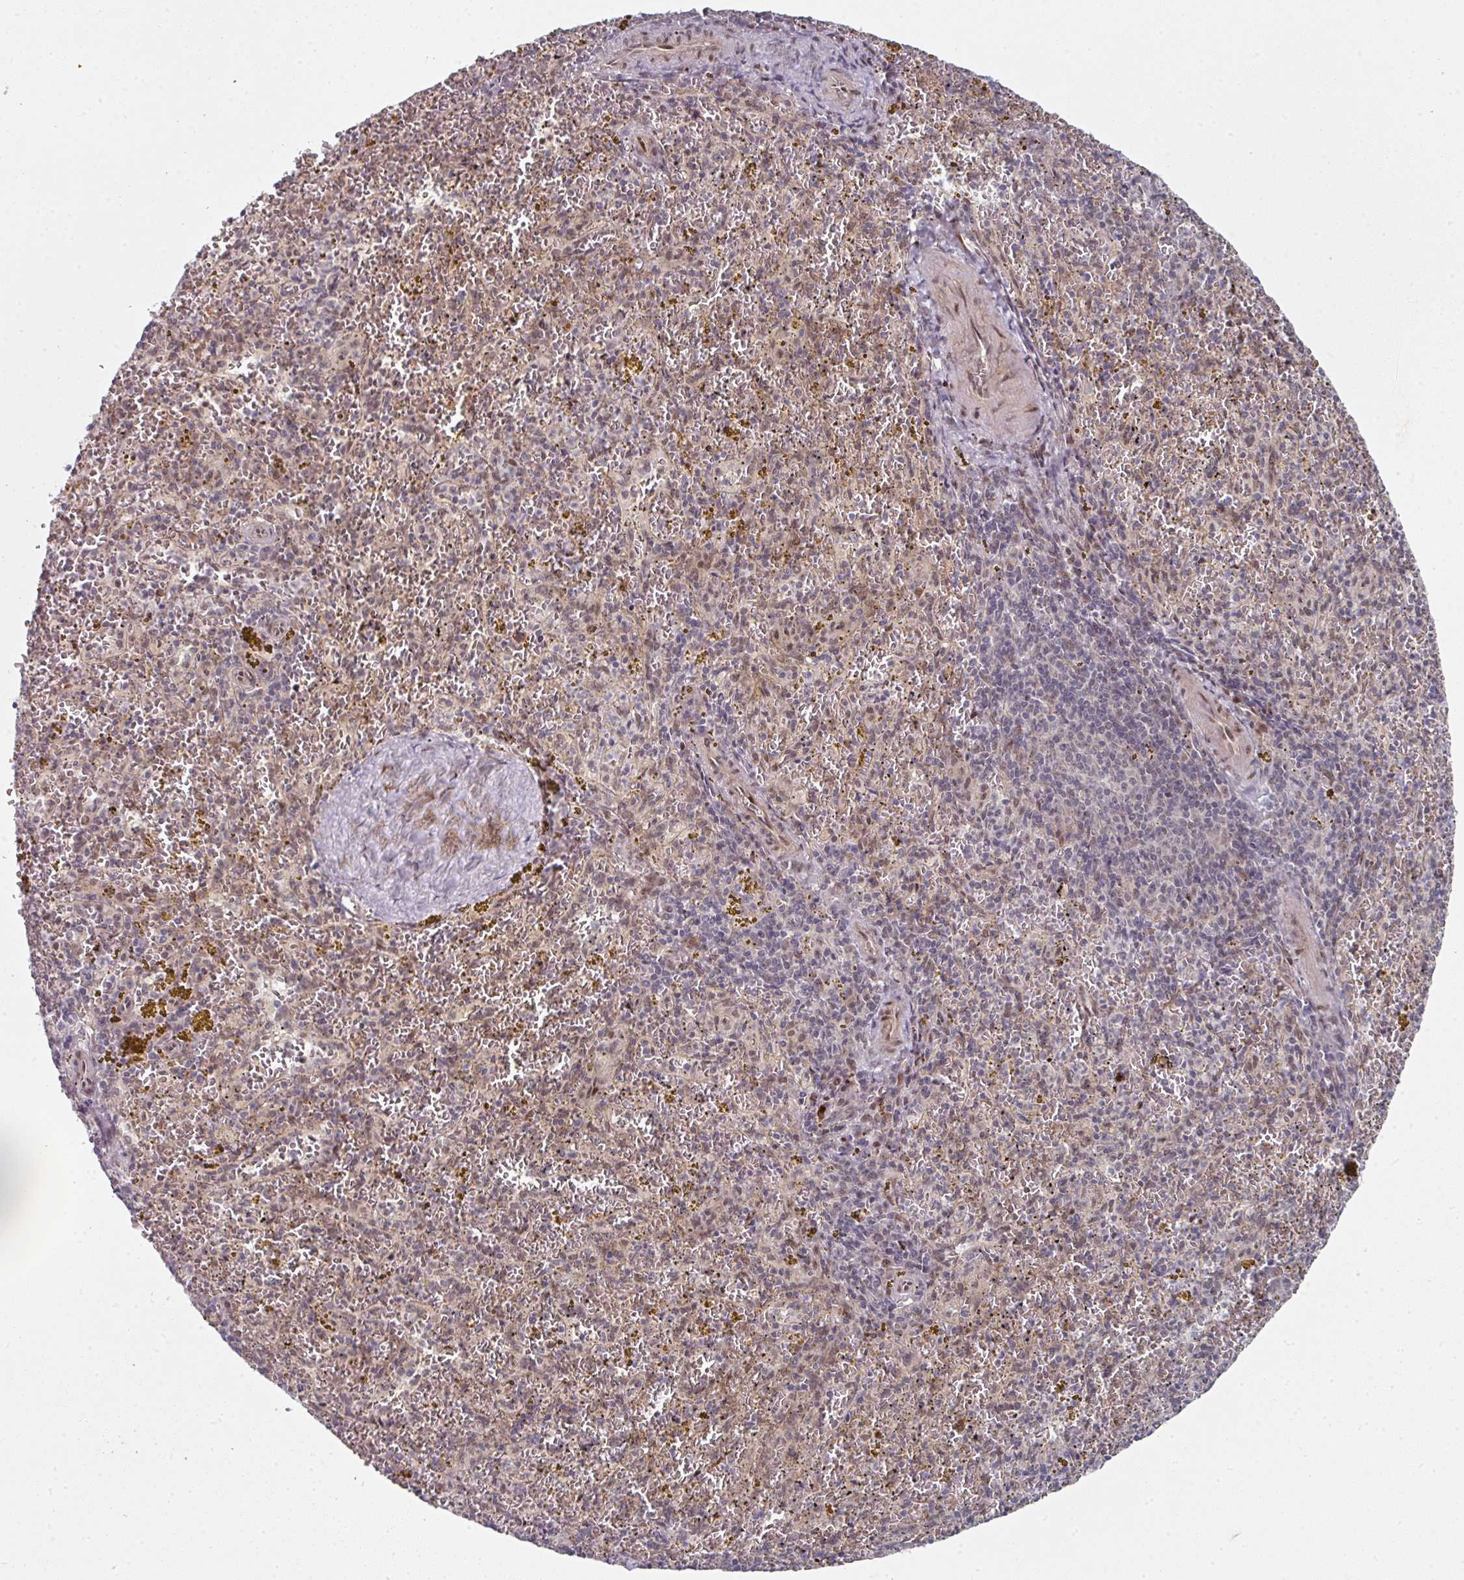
{"staining": {"intensity": "negative", "quantity": "none", "location": "none"}, "tissue": "spleen", "cell_type": "Cells in red pulp", "image_type": "normal", "snomed": [{"axis": "morphology", "description": "Normal tissue, NOS"}, {"axis": "topography", "description": "Spleen"}], "caption": "Immunohistochemistry image of unremarkable spleen stained for a protein (brown), which displays no expression in cells in red pulp.", "gene": "TMCC1", "patient": {"sex": "male", "age": 57}}